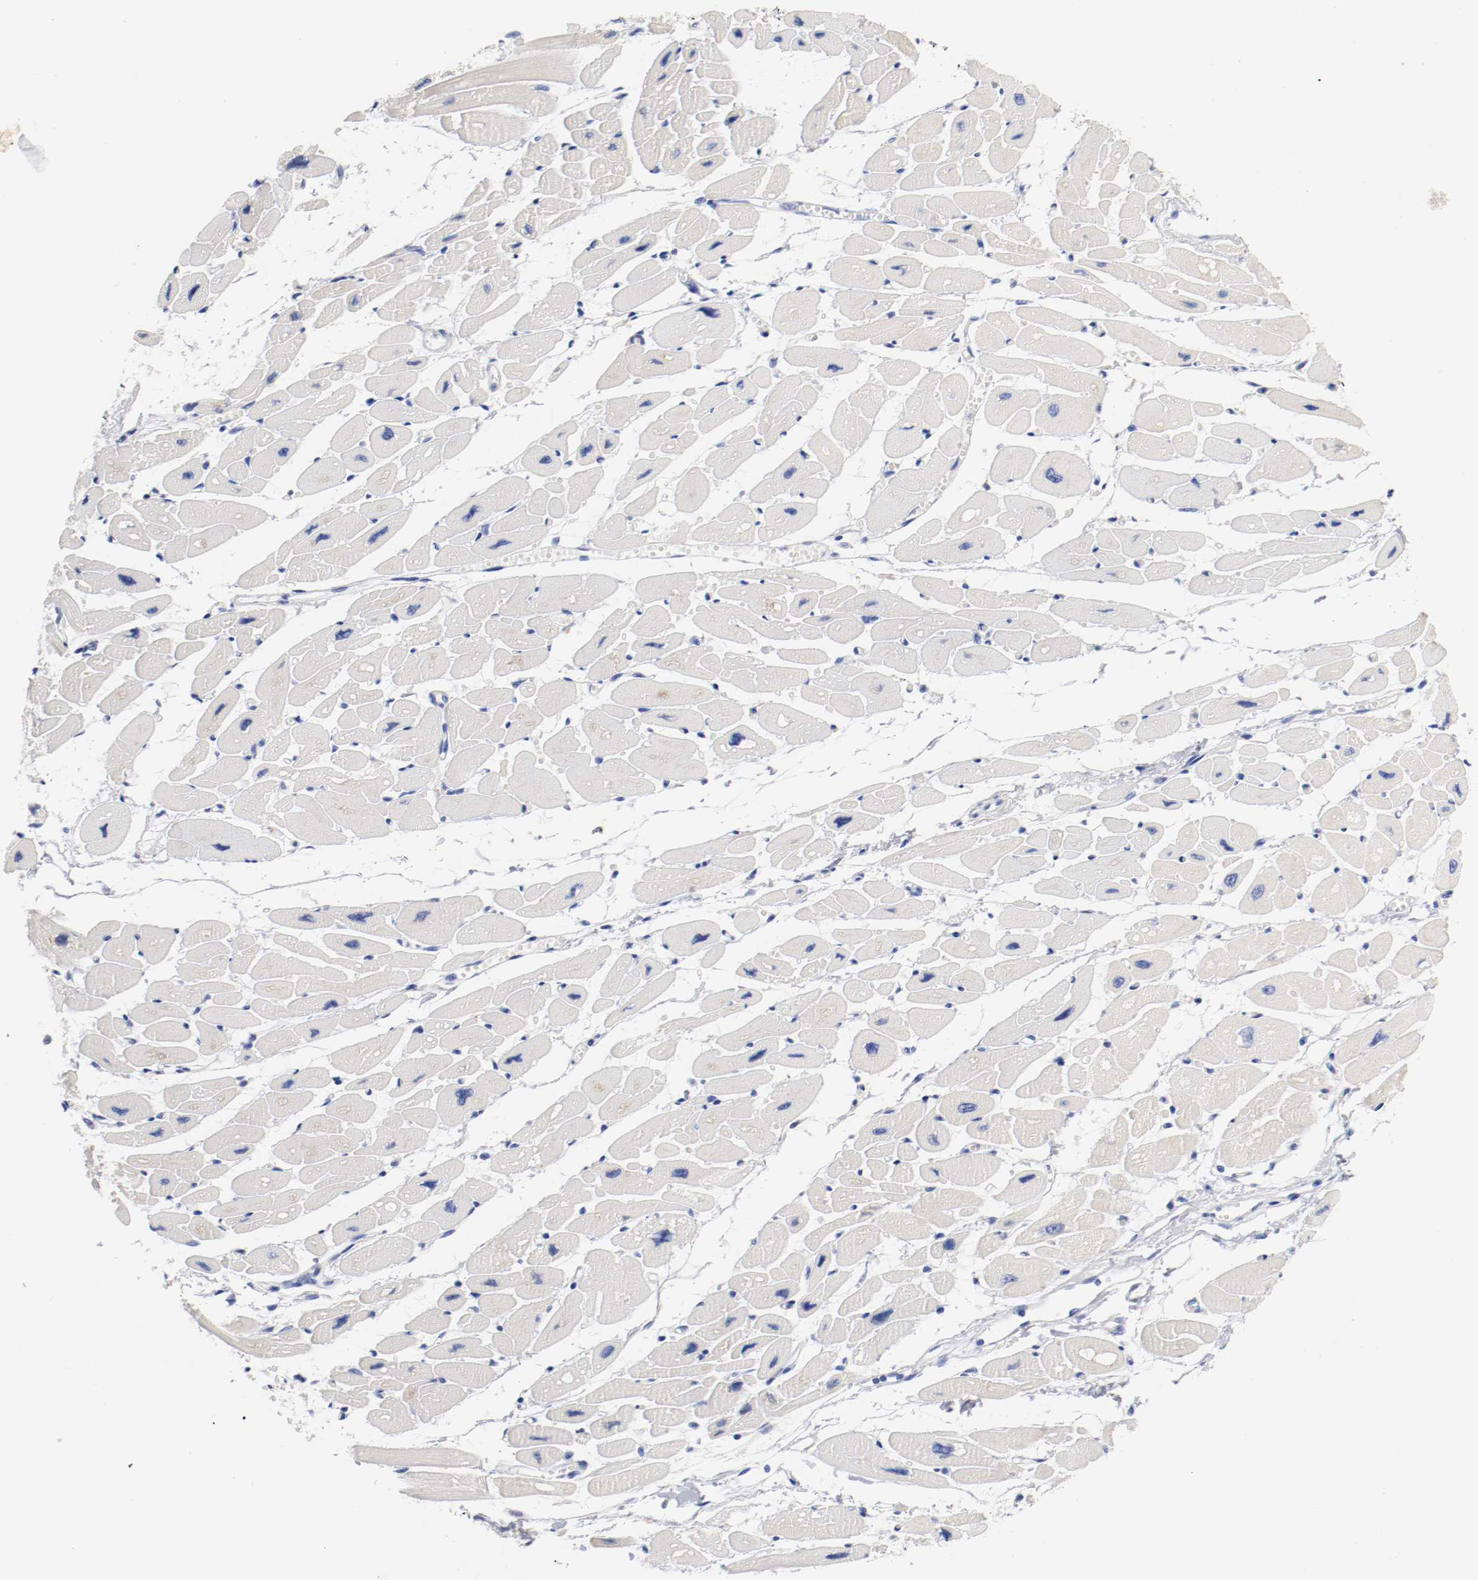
{"staining": {"intensity": "negative", "quantity": "none", "location": "none"}, "tissue": "heart muscle", "cell_type": "Cardiomyocytes", "image_type": "normal", "snomed": [{"axis": "morphology", "description": "Normal tissue, NOS"}, {"axis": "topography", "description": "Heart"}], "caption": "Immunohistochemistry micrograph of benign heart muscle stained for a protein (brown), which demonstrates no expression in cardiomyocytes. (DAB IHC, high magnification).", "gene": "FGFBP1", "patient": {"sex": "female", "age": 54}}